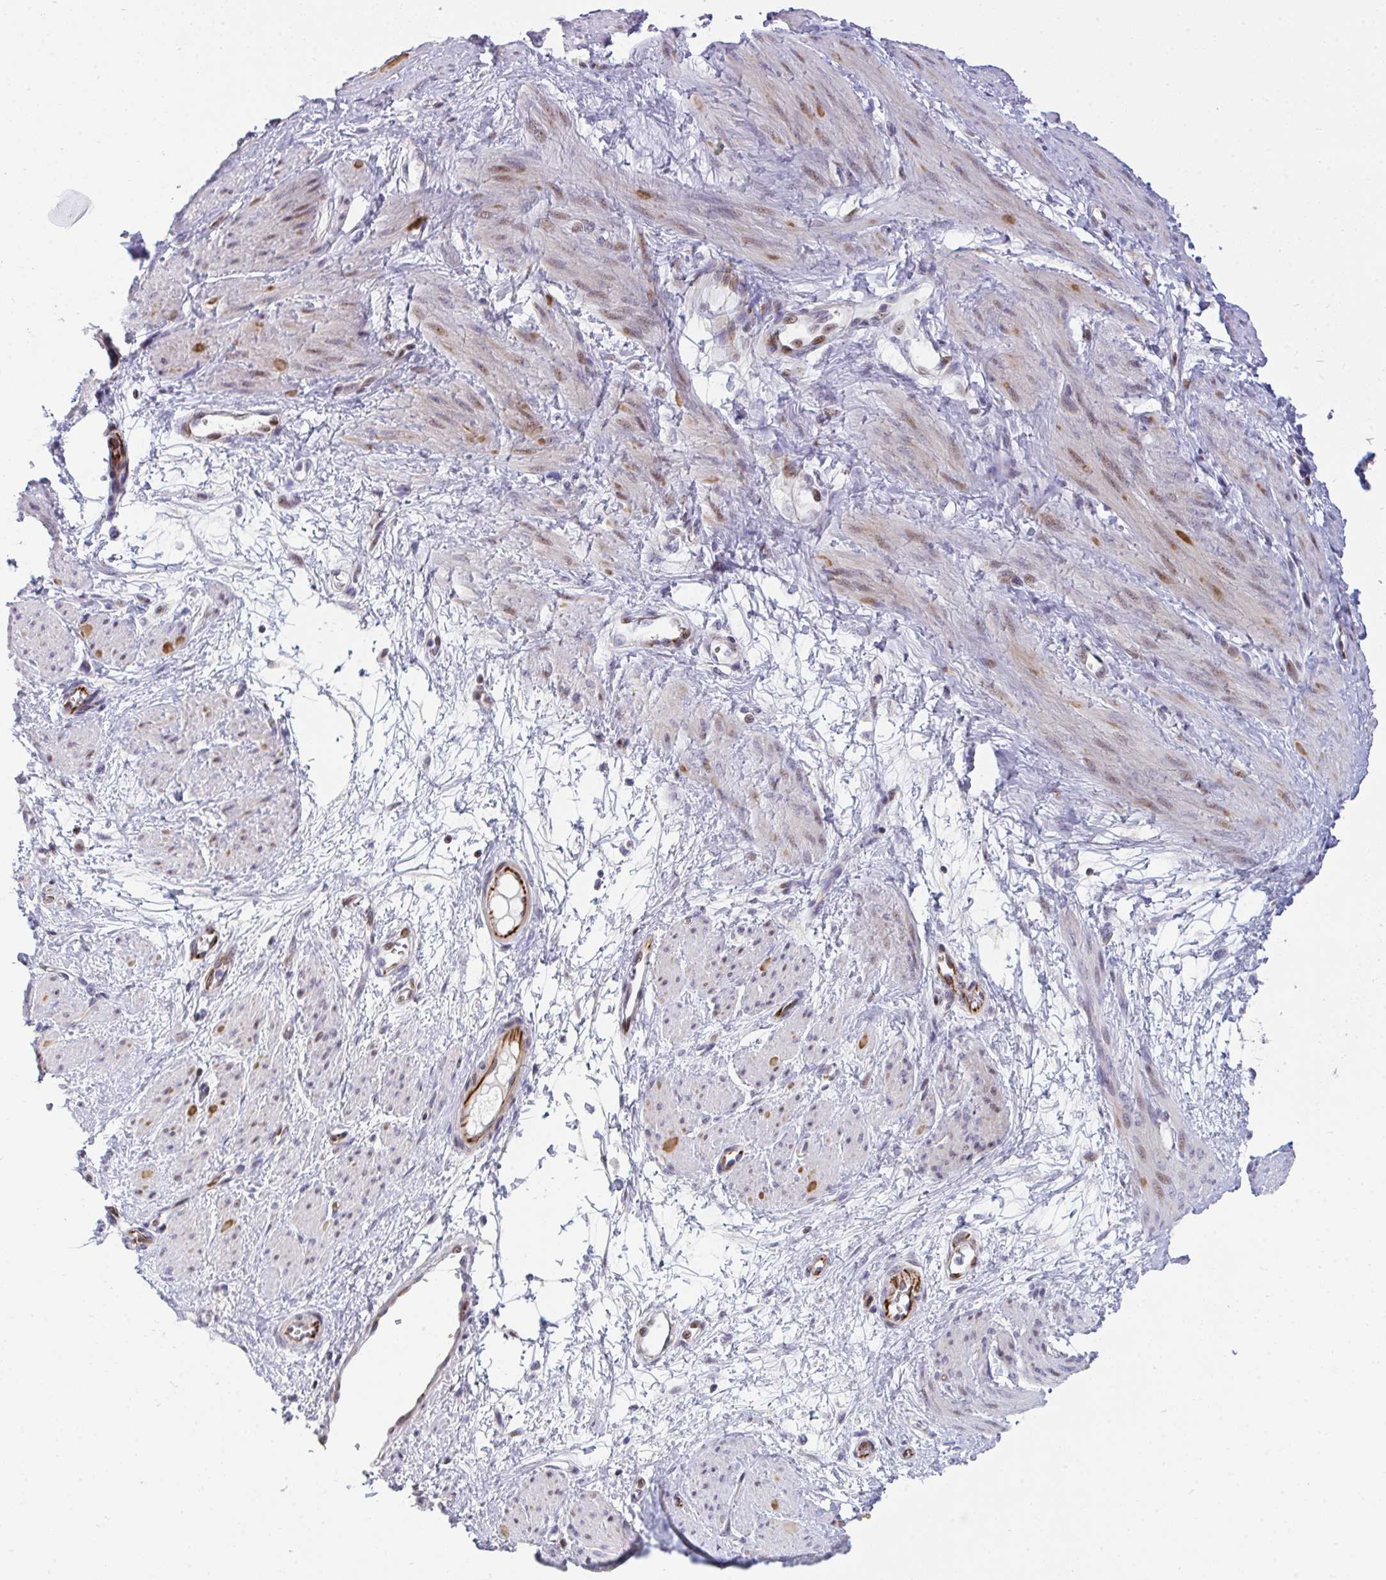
{"staining": {"intensity": "moderate", "quantity": "<25%", "location": "cytoplasmic/membranous,nuclear"}, "tissue": "smooth muscle", "cell_type": "Smooth muscle cells", "image_type": "normal", "snomed": [{"axis": "morphology", "description": "Normal tissue, NOS"}, {"axis": "topography", "description": "Smooth muscle"}, {"axis": "topography", "description": "Uterus"}], "caption": "This image exhibits benign smooth muscle stained with IHC to label a protein in brown. The cytoplasmic/membranous,nuclear of smooth muscle cells show moderate positivity for the protein. Nuclei are counter-stained blue.", "gene": "PLPPR3", "patient": {"sex": "female", "age": 39}}